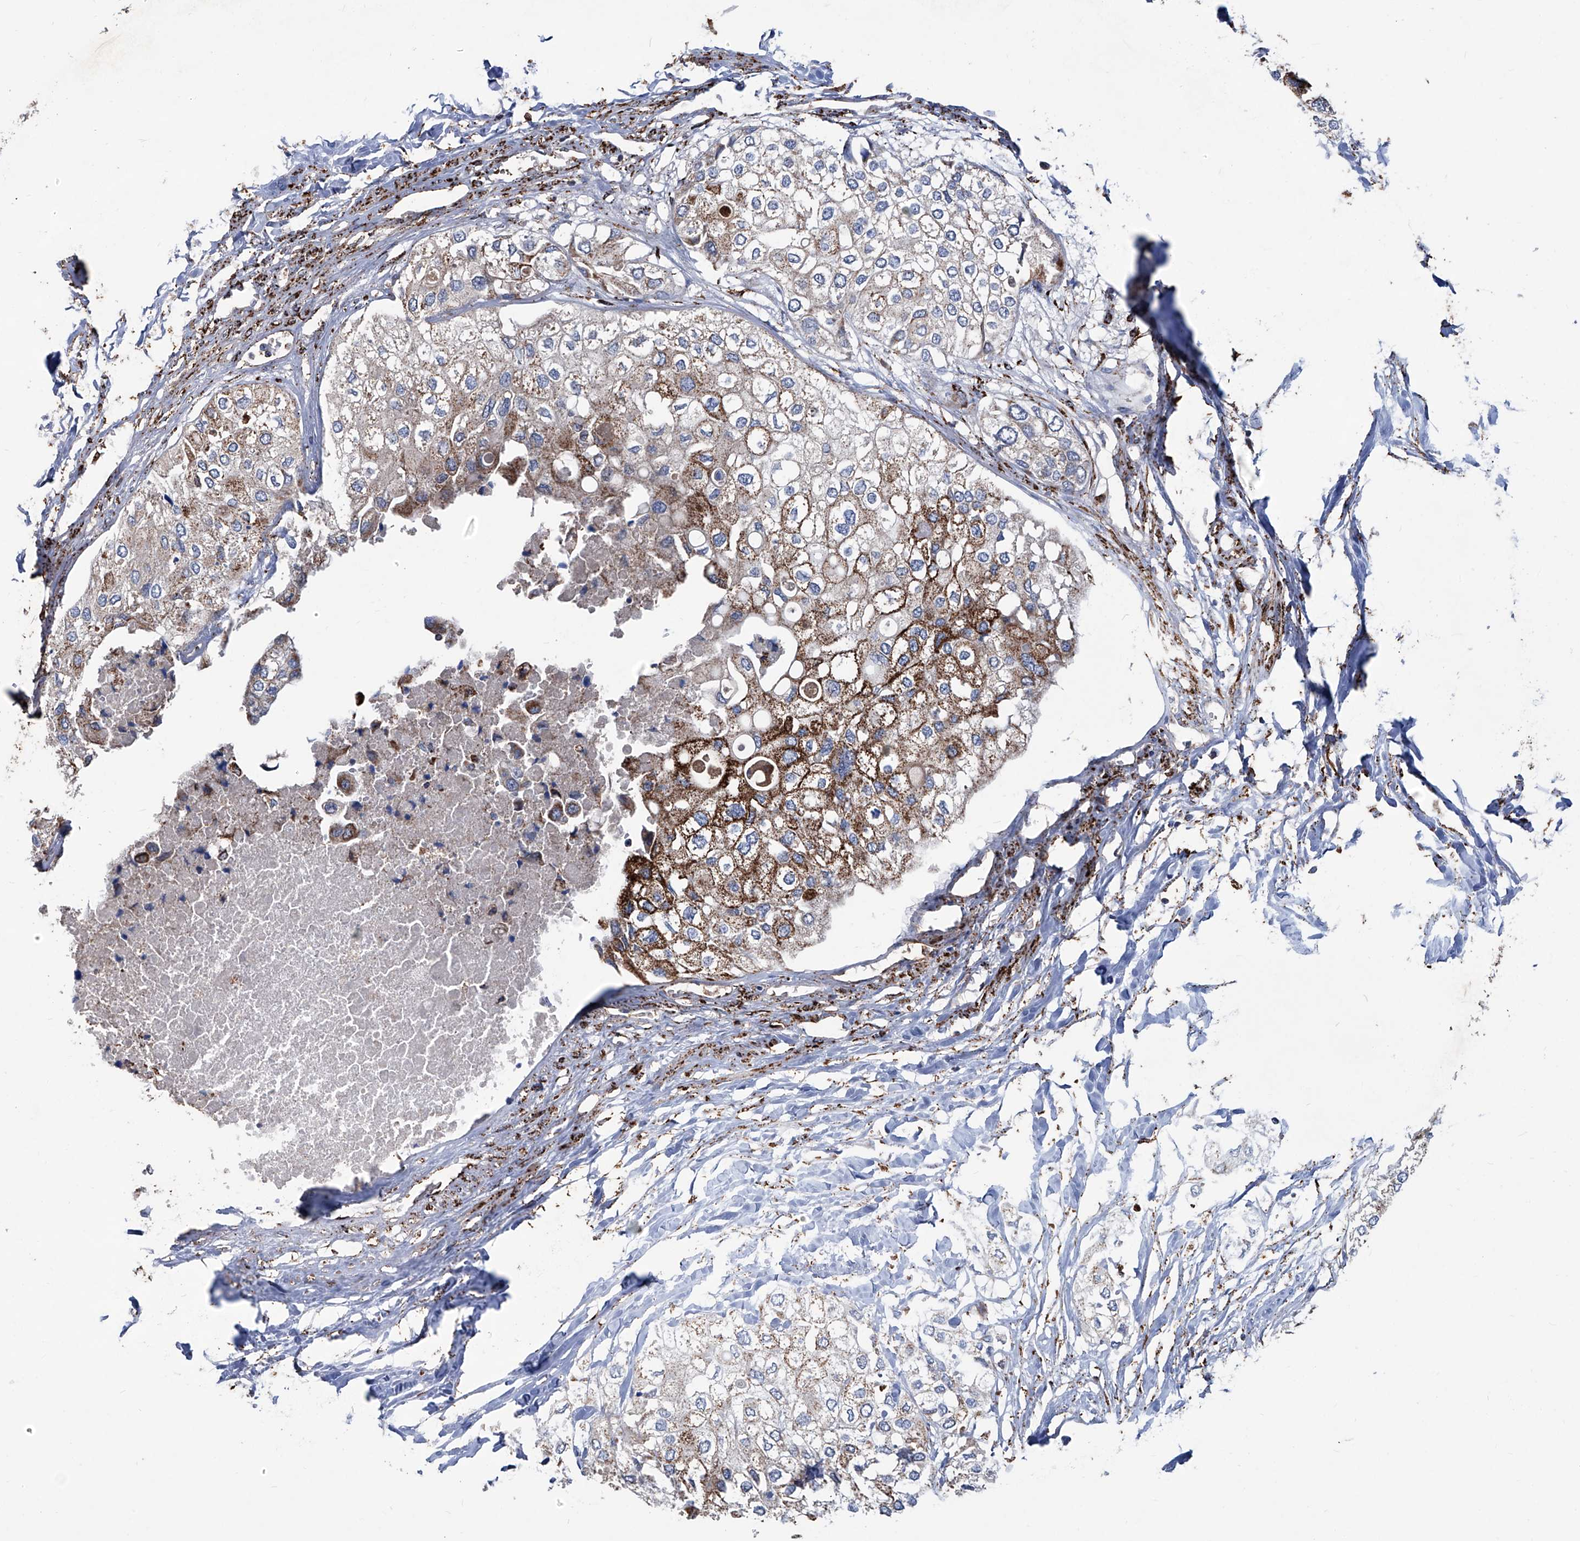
{"staining": {"intensity": "strong", "quantity": "<25%", "location": "cytoplasmic/membranous"}, "tissue": "urothelial cancer", "cell_type": "Tumor cells", "image_type": "cancer", "snomed": [{"axis": "morphology", "description": "Urothelial carcinoma, High grade"}, {"axis": "topography", "description": "Urinary bladder"}], "caption": "Protein staining by immunohistochemistry shows strong cytoplasmic/membranous positivity in about <25% of tumor cells in urothelial carcinoma (high-grade).", "gene": "NHS", "patient": {"sex": "male", "age": 64}}